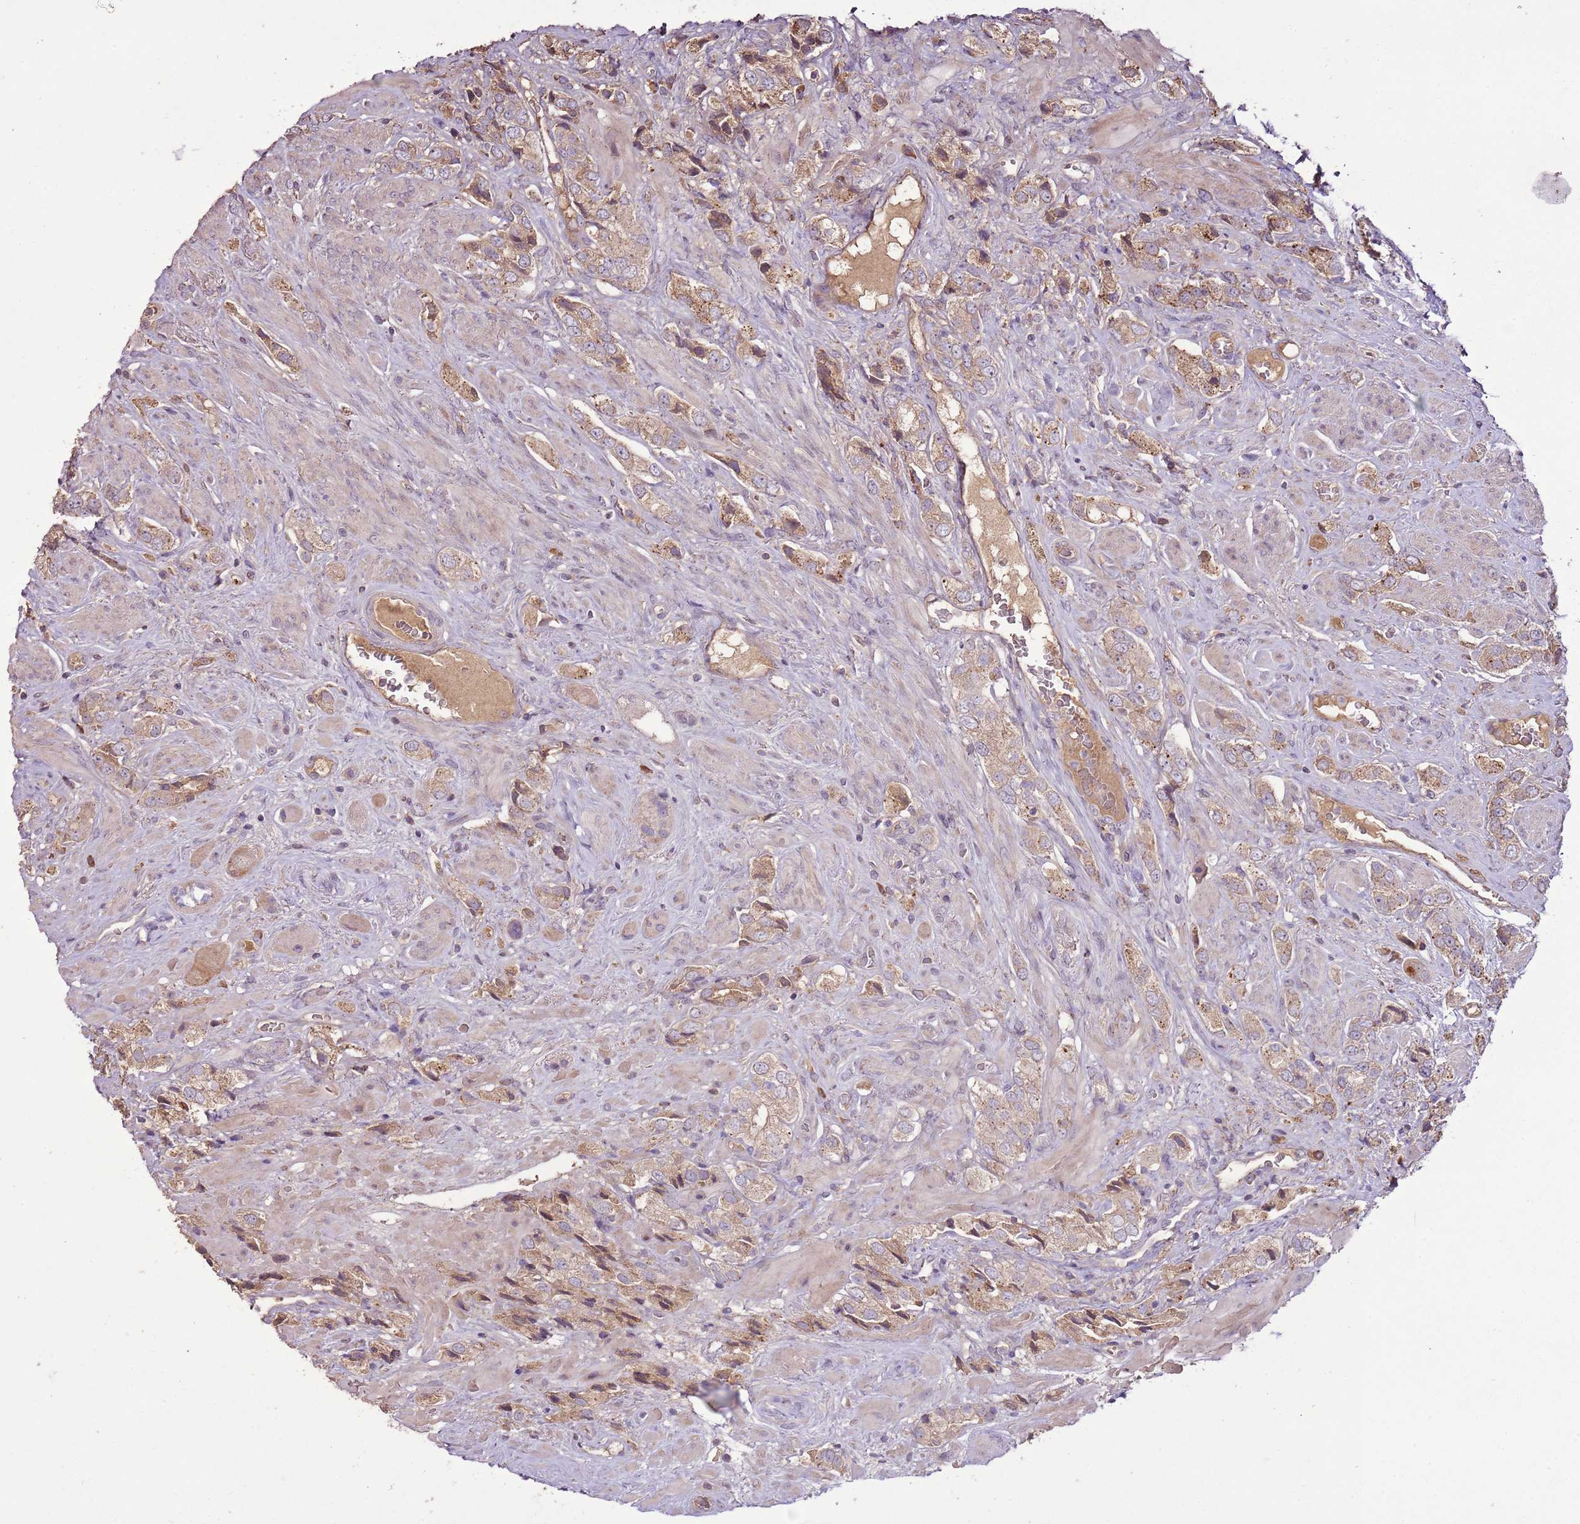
{"staining": {"intensity": "moderate", "quantity": ">75%", "location": "cytoplasmic/membranous"}, "tissue": "prostate cancer", "cell_type": "Tumor cells", "image_type": "cancer", "snomed": [{"axis": "morphology", "description": "Adenocarcinoma, High grade"}, {"axis": "topography", "description": "Prostate and seminal vesicle, NOS"}], "caption": "Immunohistochemistry (IHC) micrograph of neoplastic tissue: human prostate cancer (high-grade adenocarcinoma) stained using immunohistochemistry (IHC) displays medium levels of moderate protein expression localized specifically in the cytoplasmic/membranous of tumor cells, appearing as a cytoplasmic/membranous brown color.", "gene": "ANKRD24", "patient": {"sex": "male", "age": 64}}